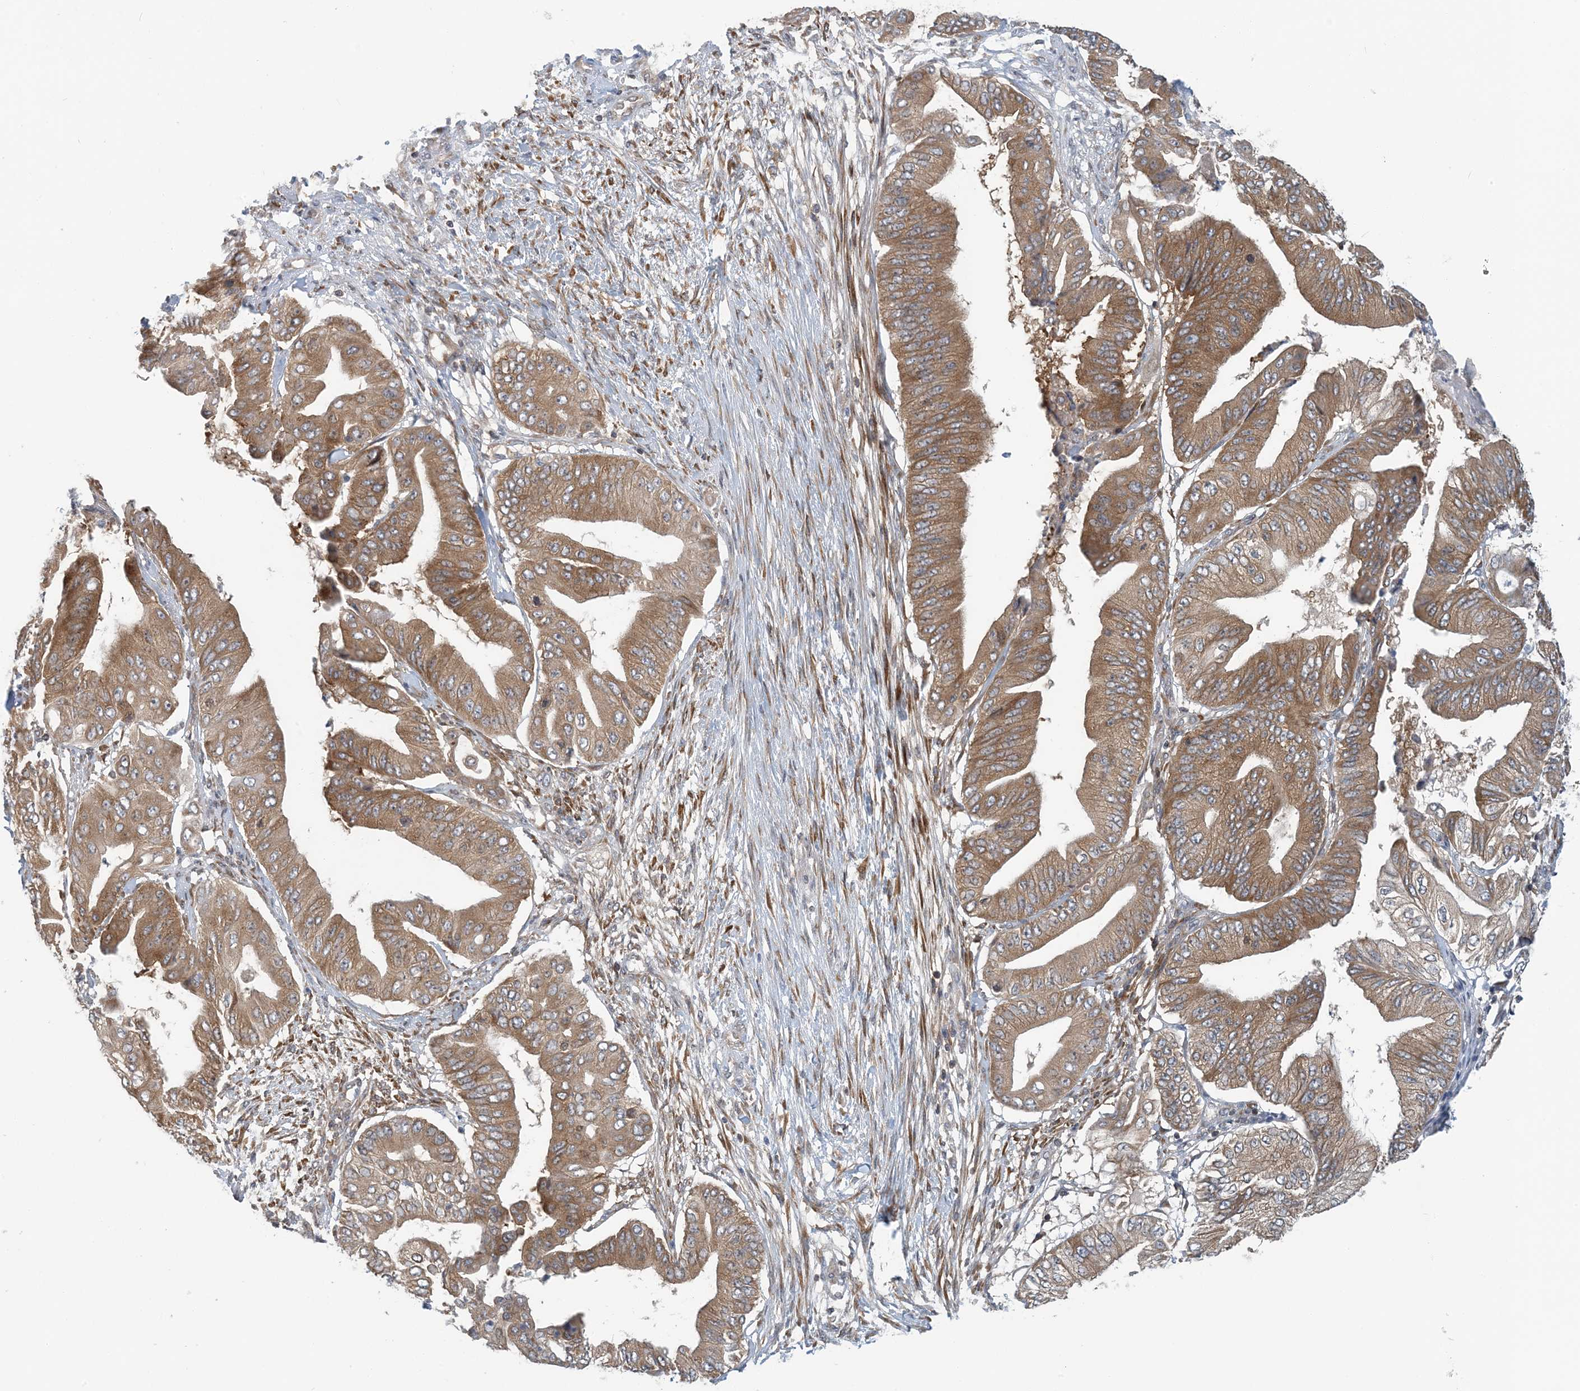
{"staining": {"intensity": "moderate", "quantity": ">75%", "location": "cytoplasmic/membranous"}, "tissue": "pancreatic cancer", "cell_type": "Tumor cells", "image_type": "cancer", "snomed": [{"axis": "morphology", "description": "Adenocarcinoma, NOS"}, {"axis": "topography", "description": "Pancreas"}], "caption": "The histopathology image displays staining of pancreatic adenocarcinoma, revealing moderate cytoplasmic/membranous protein expression (brown color) within tumor cells.", "gene": "ATP13A2", "patient": {"sex": "female", "age": 77}}